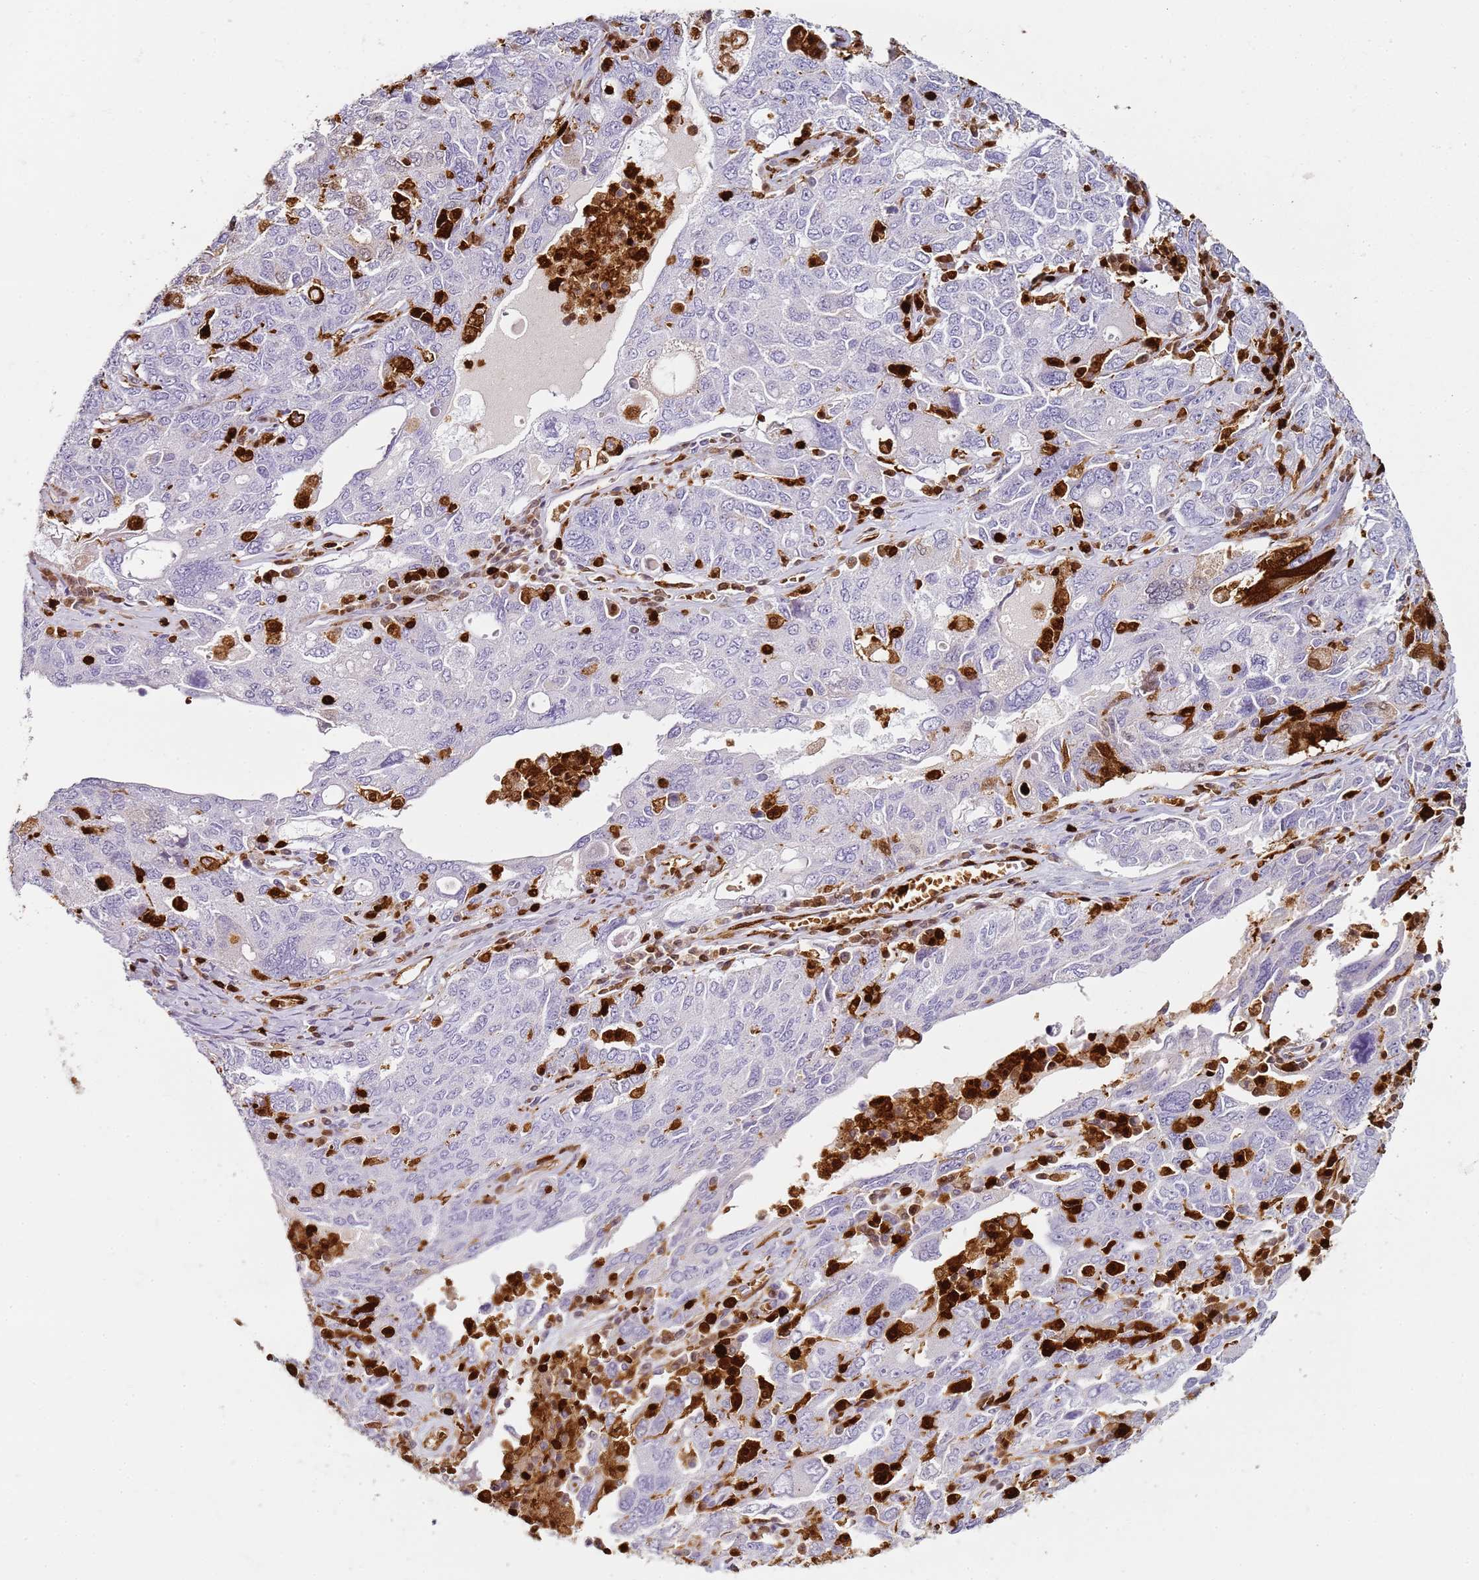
{"staining": {"intensity": "negative", "quantity": "none", "location": "none"}, "tissue": "ovarian cancer", "cell_type": "Tumor cells", "image_type": "cancer", "snomed": [{"axis": "morphology", "description": "Carcinoma, endometroid"}, {"axis": "topography", "description": "Ovary"}], "caption": "The histopathology image shows no significant positivity in tumor cells of ovarian endometroid carcinoma.", "gene": "S100A4", "patient": {"sex": "female", "age": 62}}